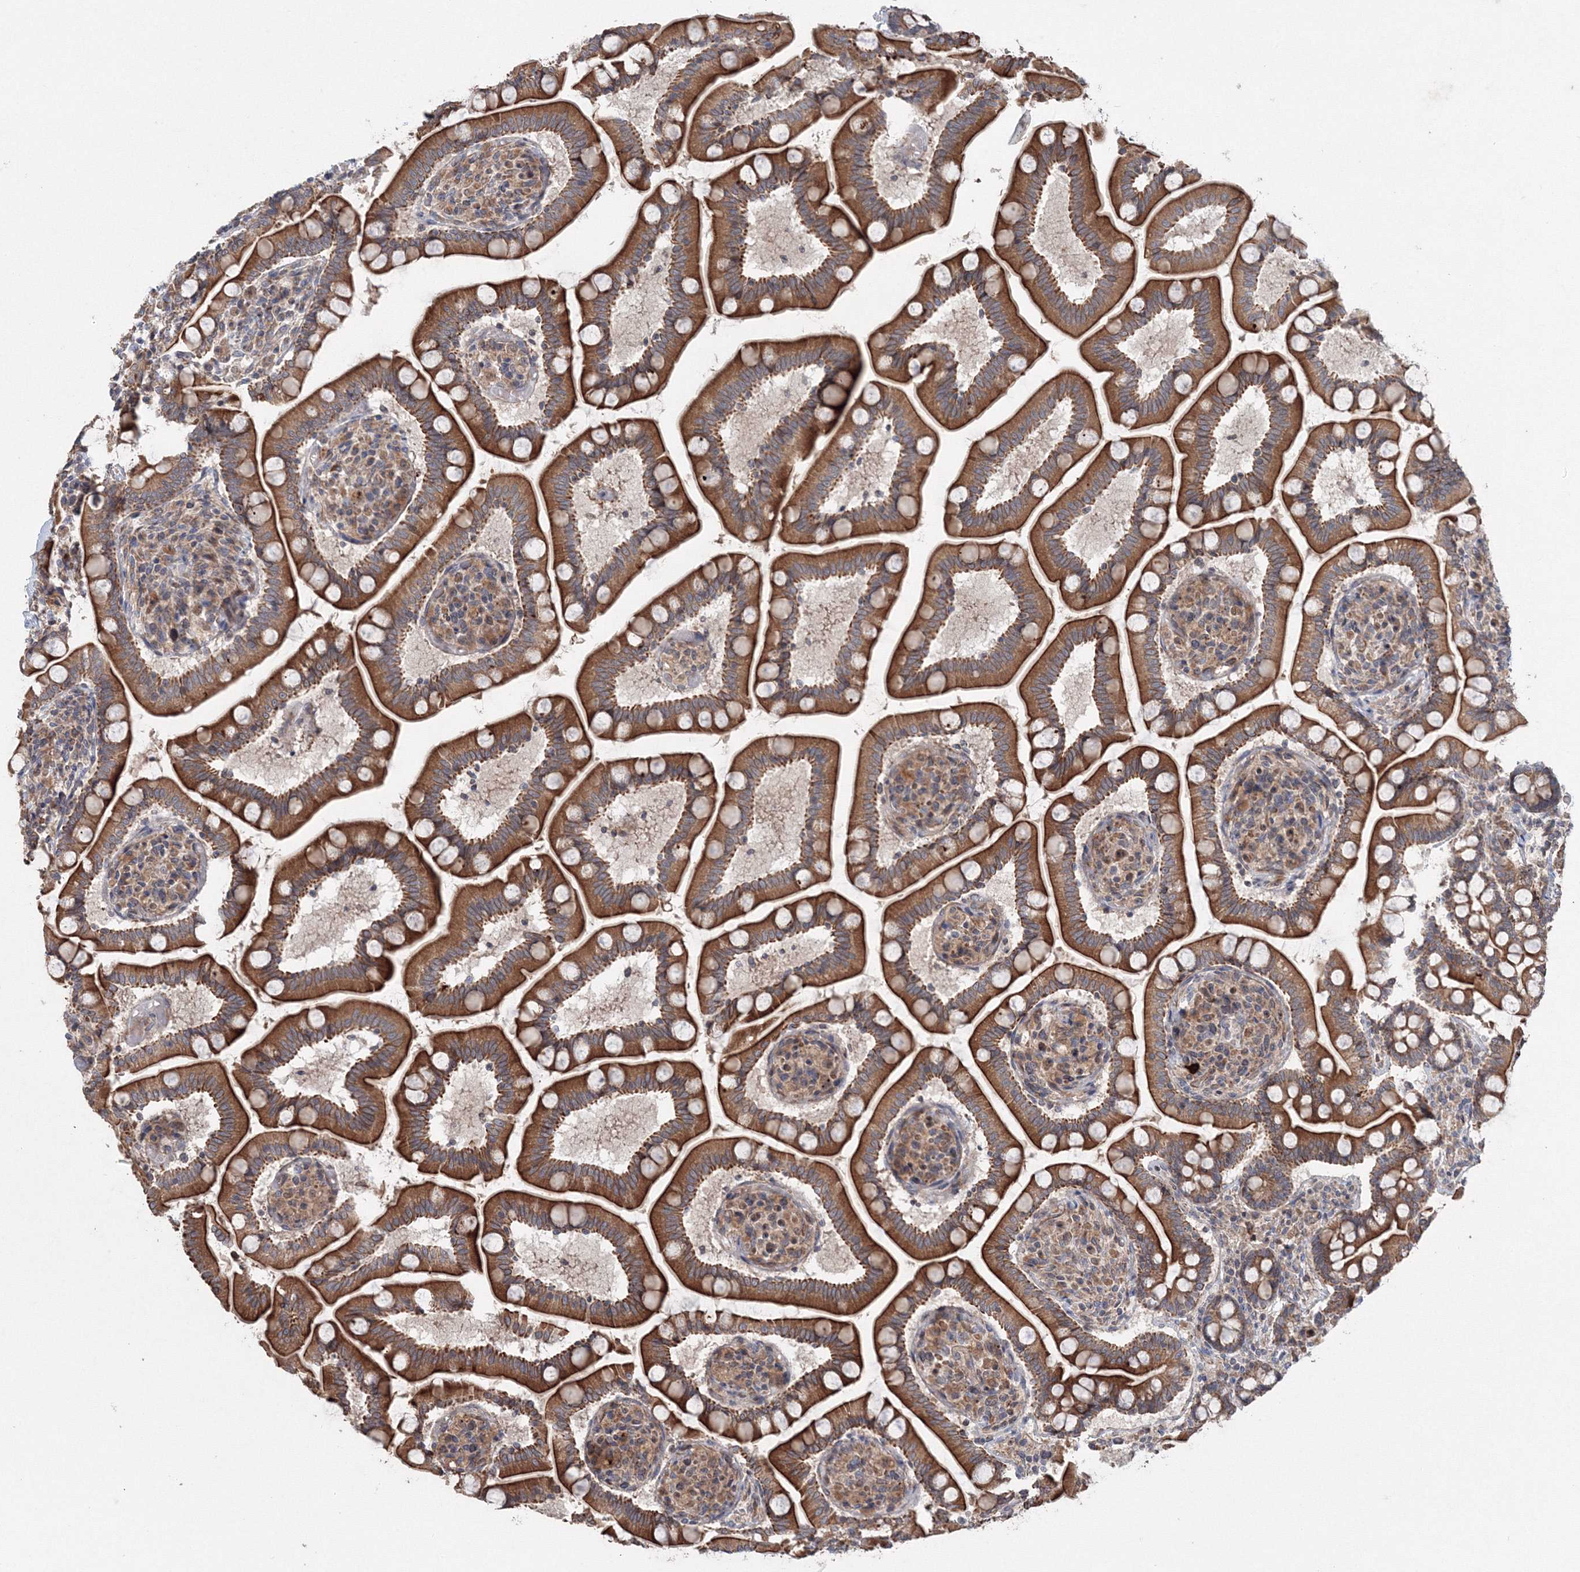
{"staining": {"intensity": "strong", "quantity": ">75%", "location": "cytoplasmic/membranous"}, "tissue": "small intestine", "cell_type": "Glandular cells", "image_type": "normal", "snomed": [{"axis": "morphology", "description": "Normal tissue, NOS"}, {"axis": "topography", "description": "Small intestine"}], "caption": "This image displays normal small intestine stained with immunohistochemistry to label a protein in brown. The cytoplasmic/membranous of glandular cells show strong positivity for the protein. Nuclei are counter-stained blue.", "gene": "NOA1", "patient": {"sex": "female", "age": 64}}